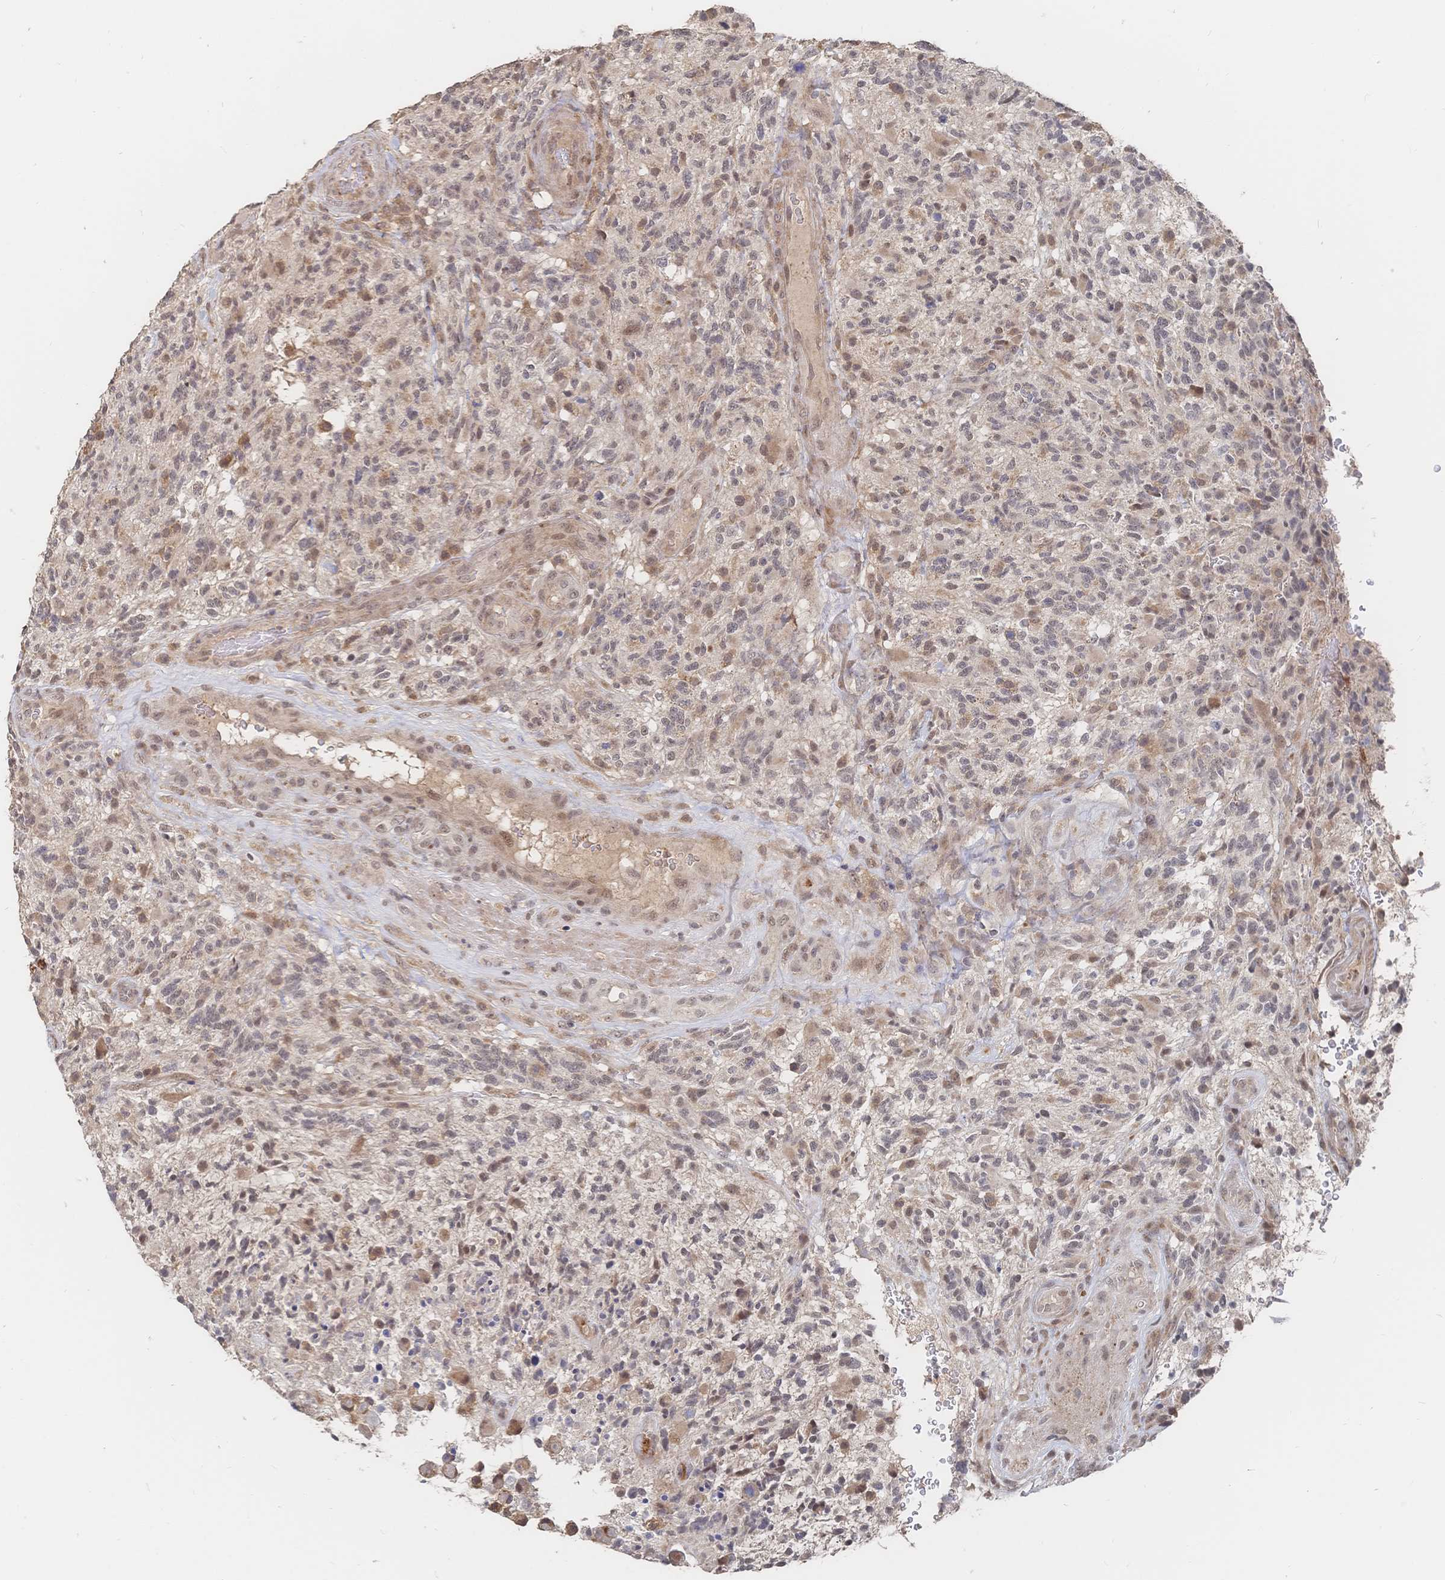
{"staining": {"intensity": "weak", "quantity": "25%-75%", "location": "nuclear"}, "tissue": "glioma", "cell_type": "Tumor cells", "image_type": "cancer", "snomed": [{"axis": "morphology", "description": "Glioma, malignant, High grade"}, {"axis": "topography", "description": "Brain"}], "caption": "Brown immunohistochemical staining in high-grade glioma (malignant) displays weak nuclear staining in about 25%-75% of tumor cells. (DAB = brown stain, brightfield microscopy at high magnification).", "gene": "LRP5", "patient": {"sex": "female", "age": 71}}